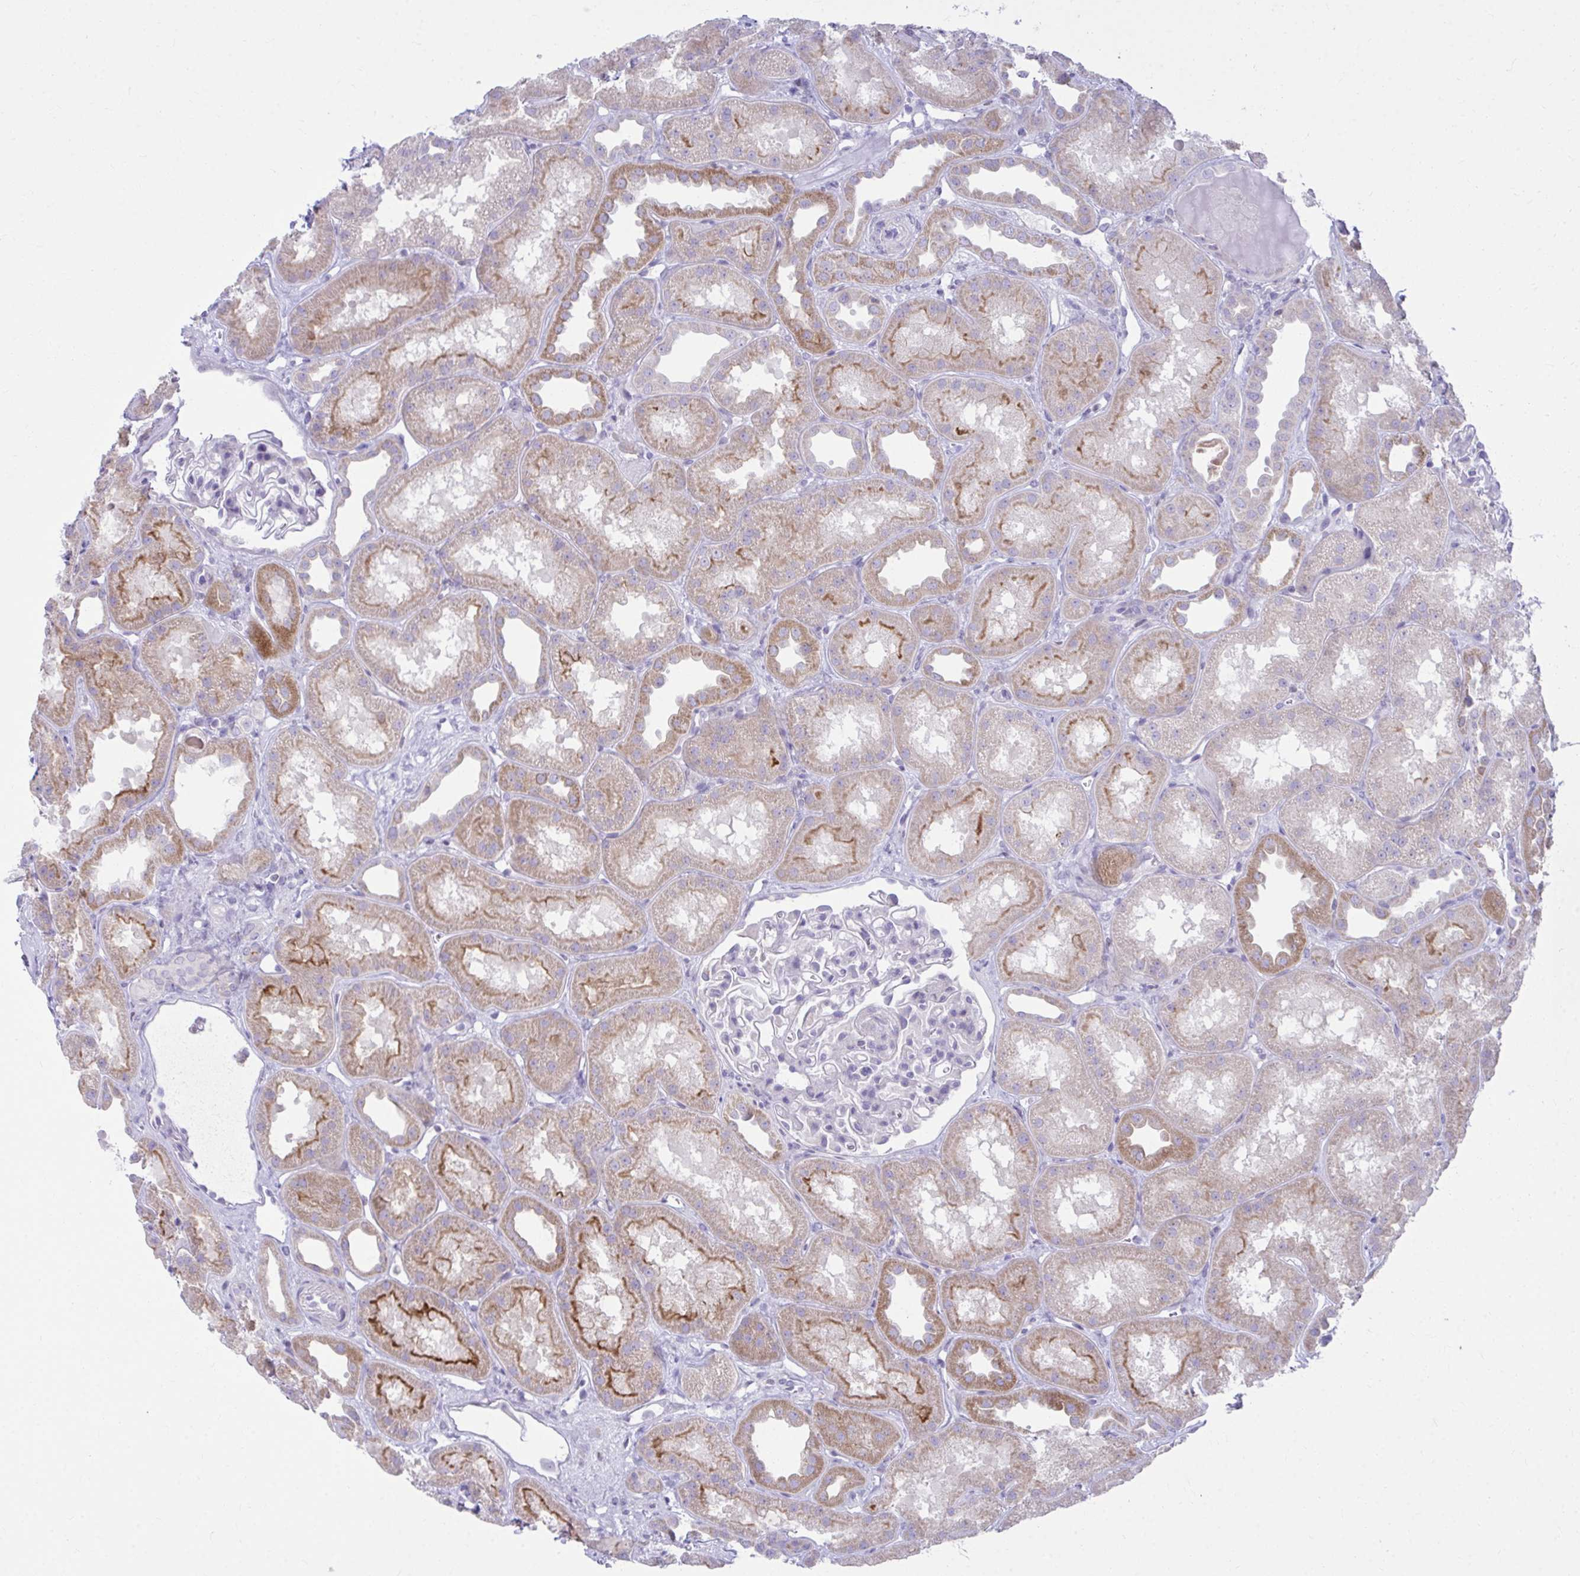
{"staining": {"intensity": "negative", "quantity": "none", "location": "none"}, "tissue": "kidney", "cell_type": "Cells in glomeruli", "image_type": "normal", "snomed": [{"axis": "morphology", "description": "Normal tissue, NOS"}, {"axis": "topography", "description": "Kidney"}], "caption": "The IHC micrograph has no significant positivity in cells in glomeruli of kidney.", "gene": "OR7A5", "patient": {"sex": "male", "age": 61}}